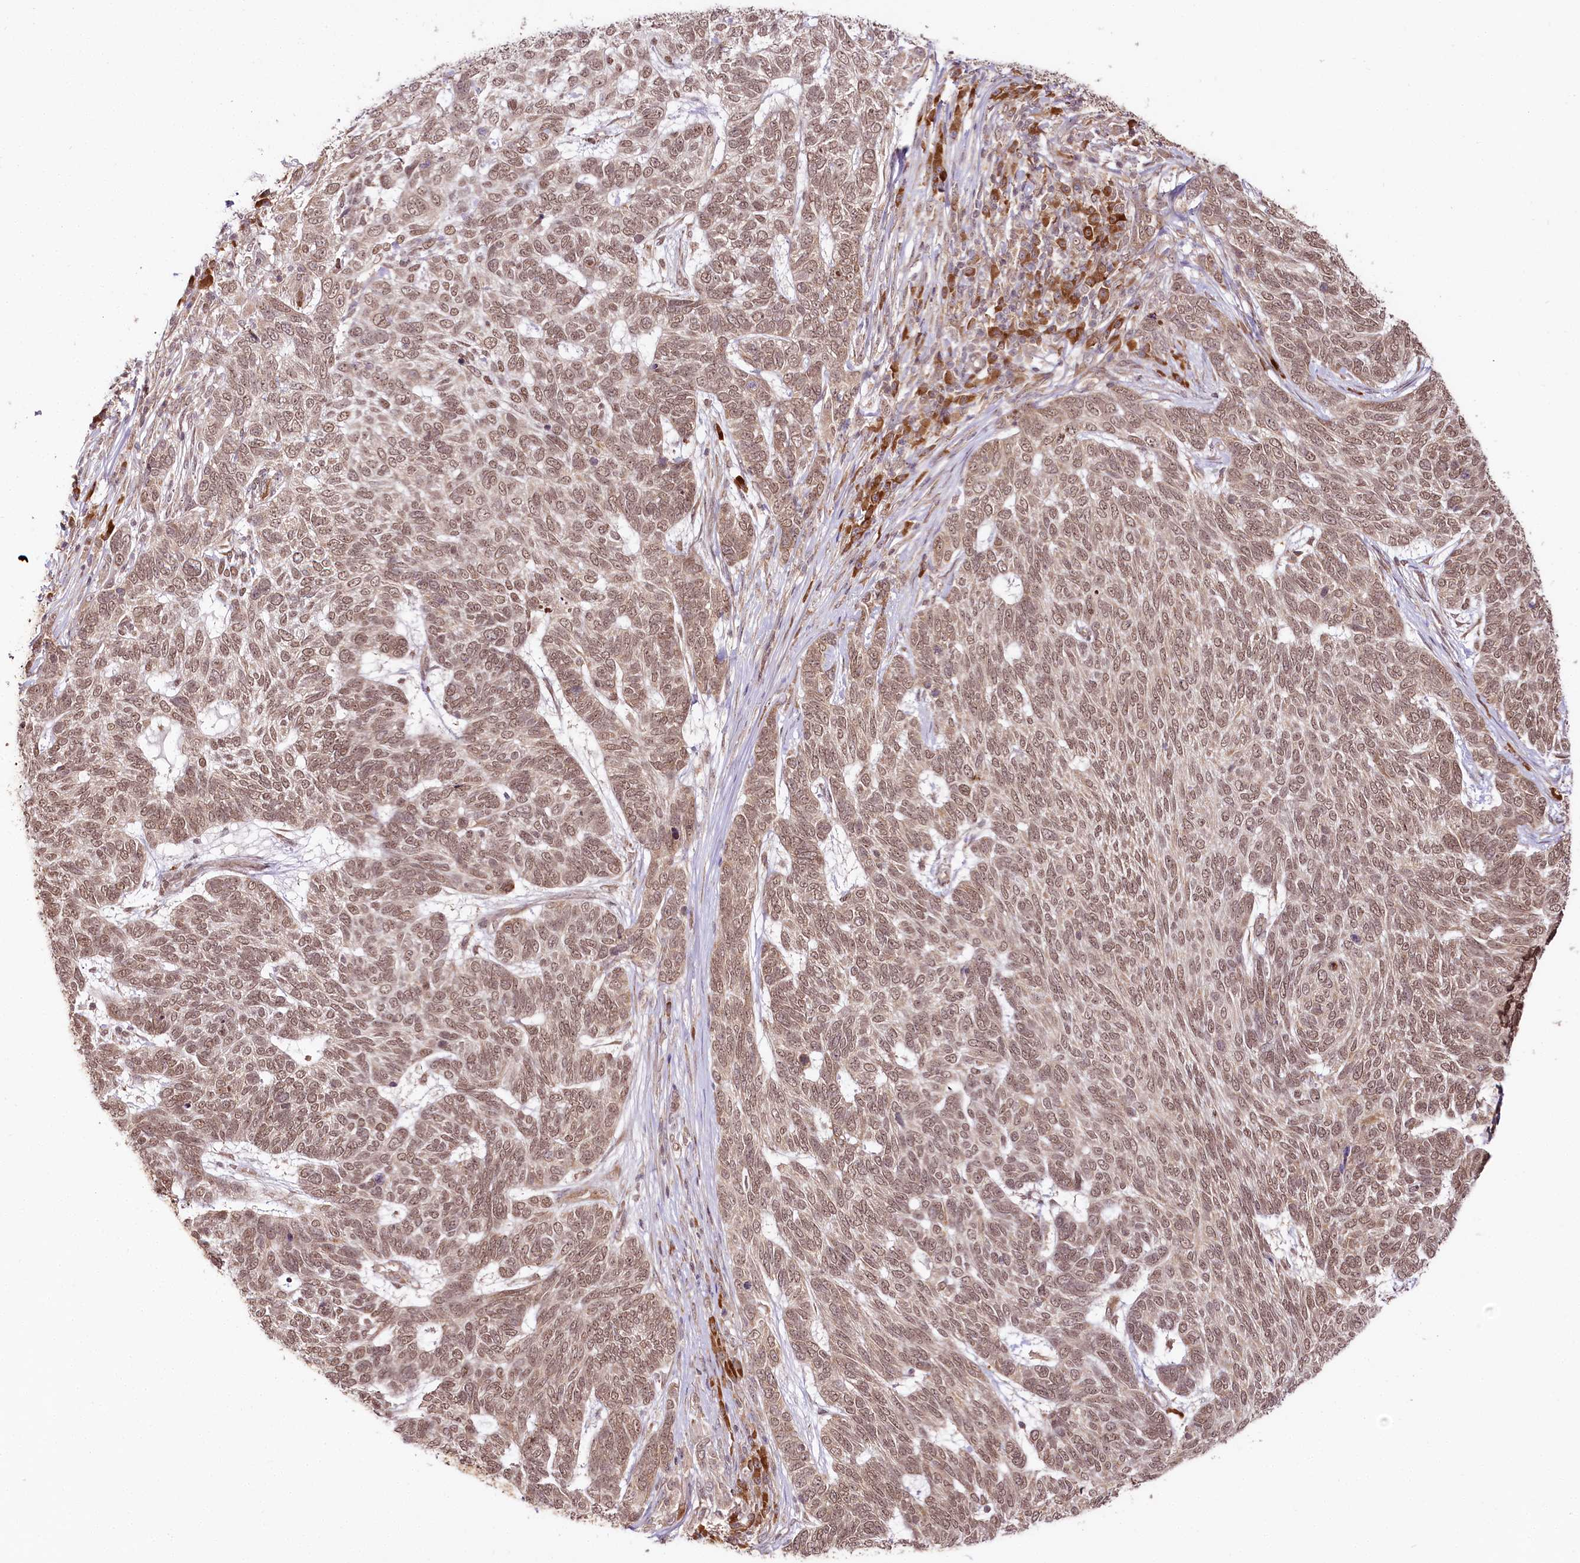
{"staining": {"intensity": "moderate", "quantity": ">75%", "location": "cytoplasmic/membranous,nuclear"}, "tissue": "skin cancer", "cell_type": "Tumor cells", "image_type": "cancer", "snomed": [{"axis": "morphology", "description": "Basal cell carcinoma"}, {"axis": "topography", "description": "Skin"}], "caption": "Brown immunohistochemical staining in basal cell carcinoma (skin) reveals moderate cytoplasmic/membranous and nuclear expression in about >75% of tumor cells.", "gene": "ENSG00000144785", "patient": {"sex": "female", "age": 65}}